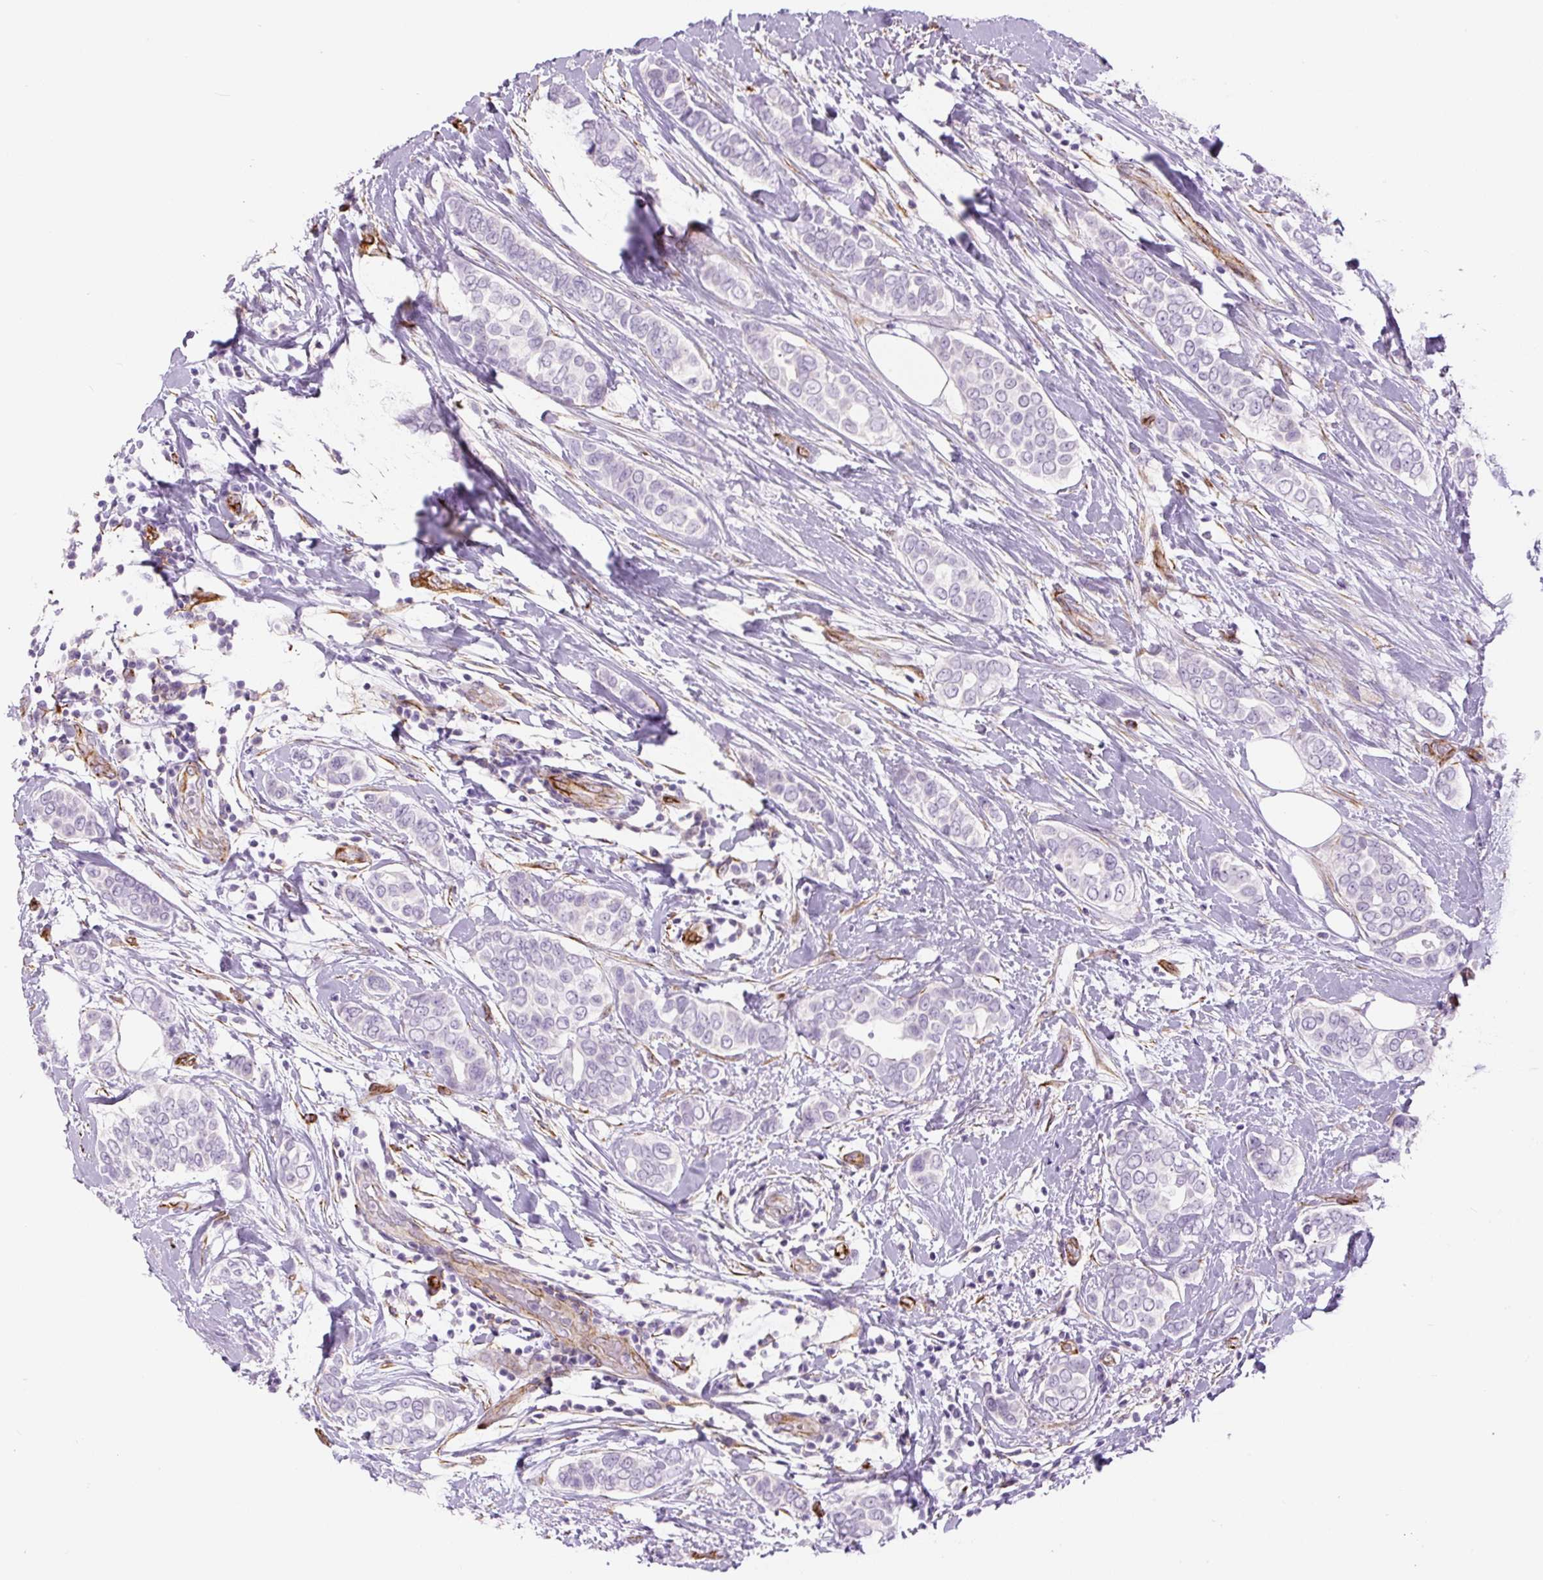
{"staining": {"intensity": "negative", "quantity": "none", "location": "none"}, "tissue": "breast cancer", "cell_type": "Tumor cells", "image_type": "cancer", "snomed": [{"axis": "morphology", "description": "Lobular carcinoma"}, {"axis": "topography", "description": "Breast"}], "caption": "High magnification brightfield microscopy of breast cancer (lobular carcinoma) stained with DAB (brown) and counterstained with hematoxylin (blue): tumor cells show no significant staining.", "gene": "NES", "patient": {"sex": "female", "age": 51}}